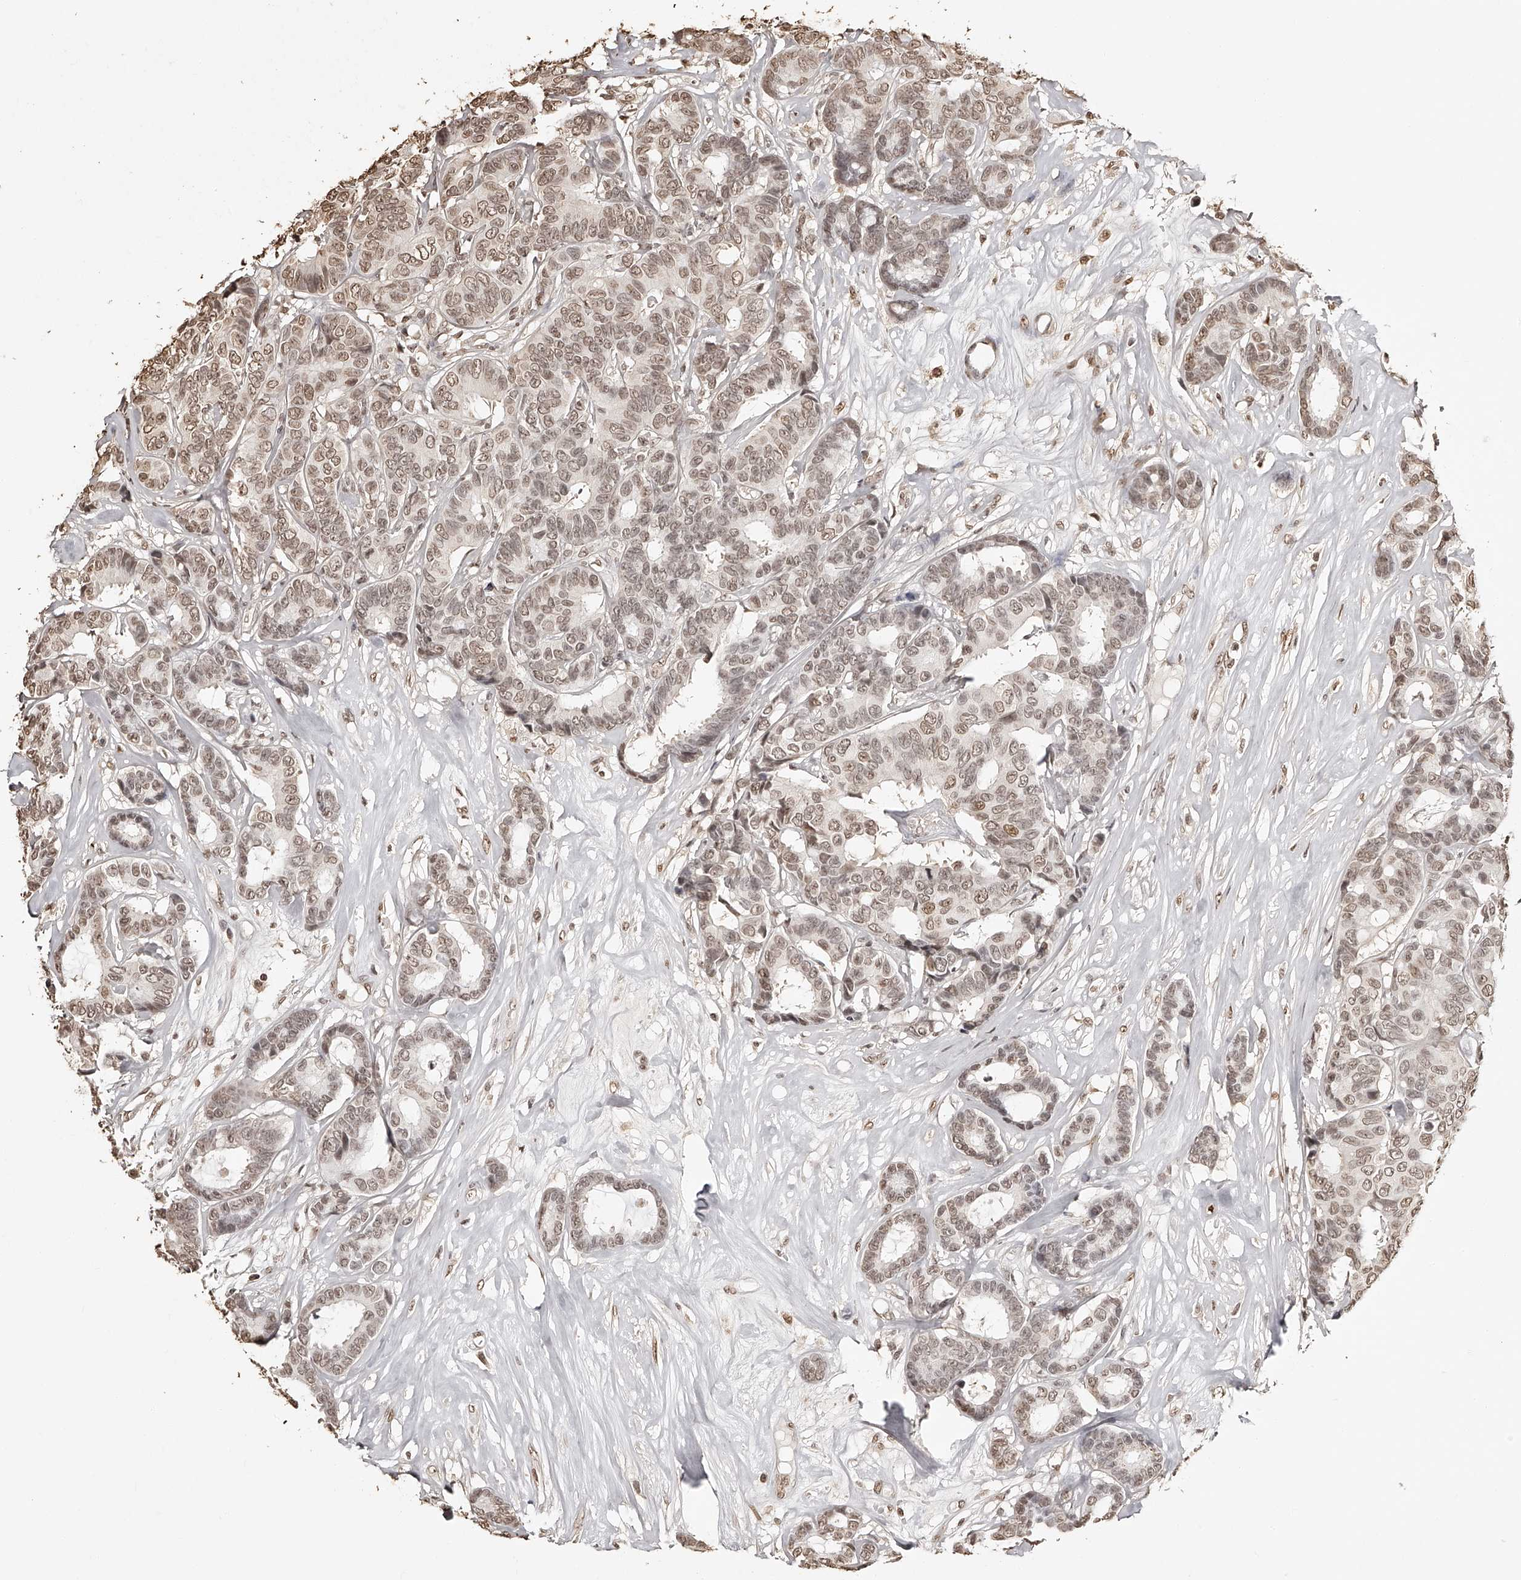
{"staining": {"intensity": "weak", "quantity": ">75%", "location": "nuclear"}, "tissue": "breast cancer", "cell_type": "Tumor cells", "image_type": "cancer", "snomed": [{"axis": "morphology", "description": "Duct carcinoma"}, {"axis": "topography", "description": "Breast"}], "caption": "About >75% of tumor cells in invasive ductal carcinoma (breast) reveal weak nuclear protein staining as visualized by brown immunohistochemical staining.", "gene": "ZNF503", "patient": {"sex": "female", "age": 87}}